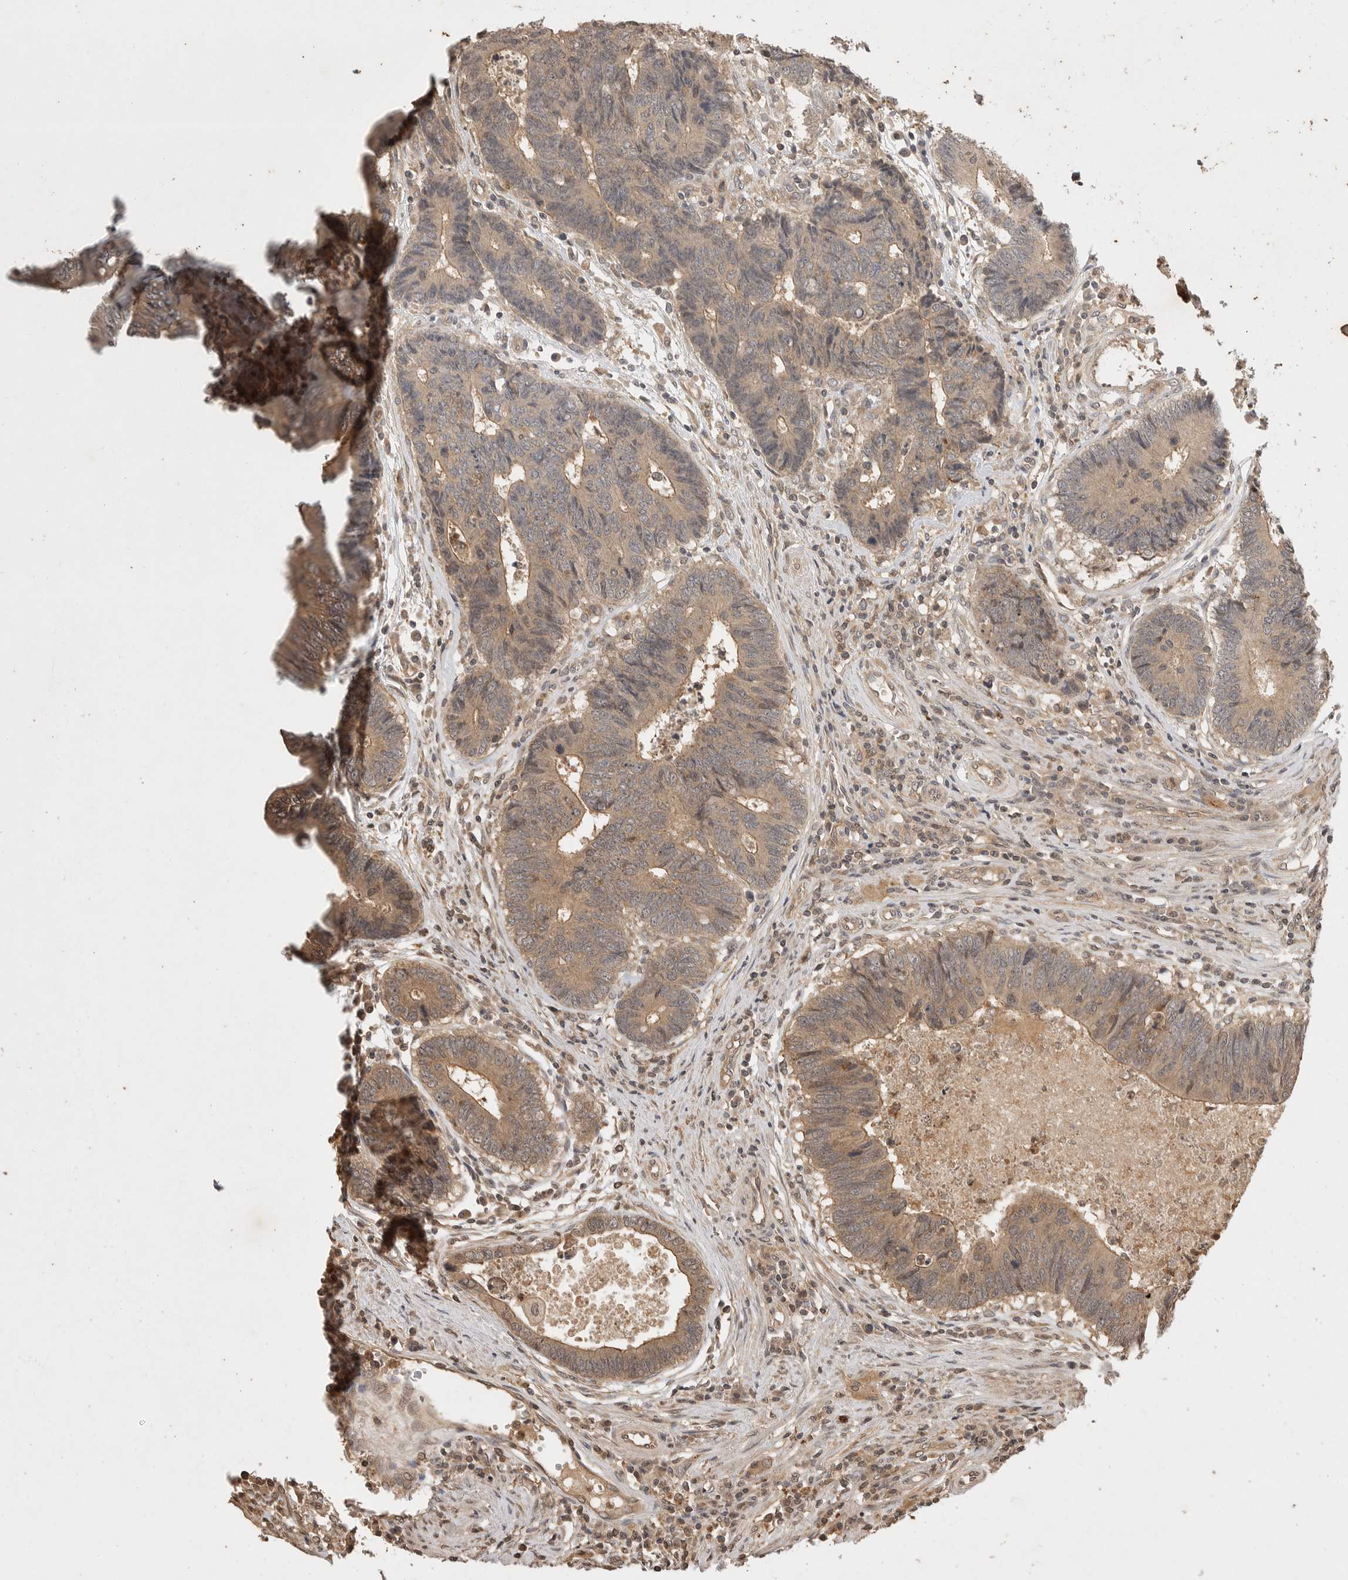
{"staining": {"intensity": "moderate", "quantity": ">75%", "location": "cytoplasmic/membranous"}, "tissue": "colorectal cancer", "cell_type": "Tumor cells", "image_type": "cancer", "snomed": [{"axis": "morphology", "description": "Adenocarcinoma, NOS"}, {"axis": "topography", "description": "Rectum"}], "caption": "Tumor cells show medium levels of moderate cytoplasmic/membranous positivity in approximately >75% of cells in colorectal adenocarcinoma.", "gene": "PRMT3", "patient": {"sex": "male", "age": 84}}